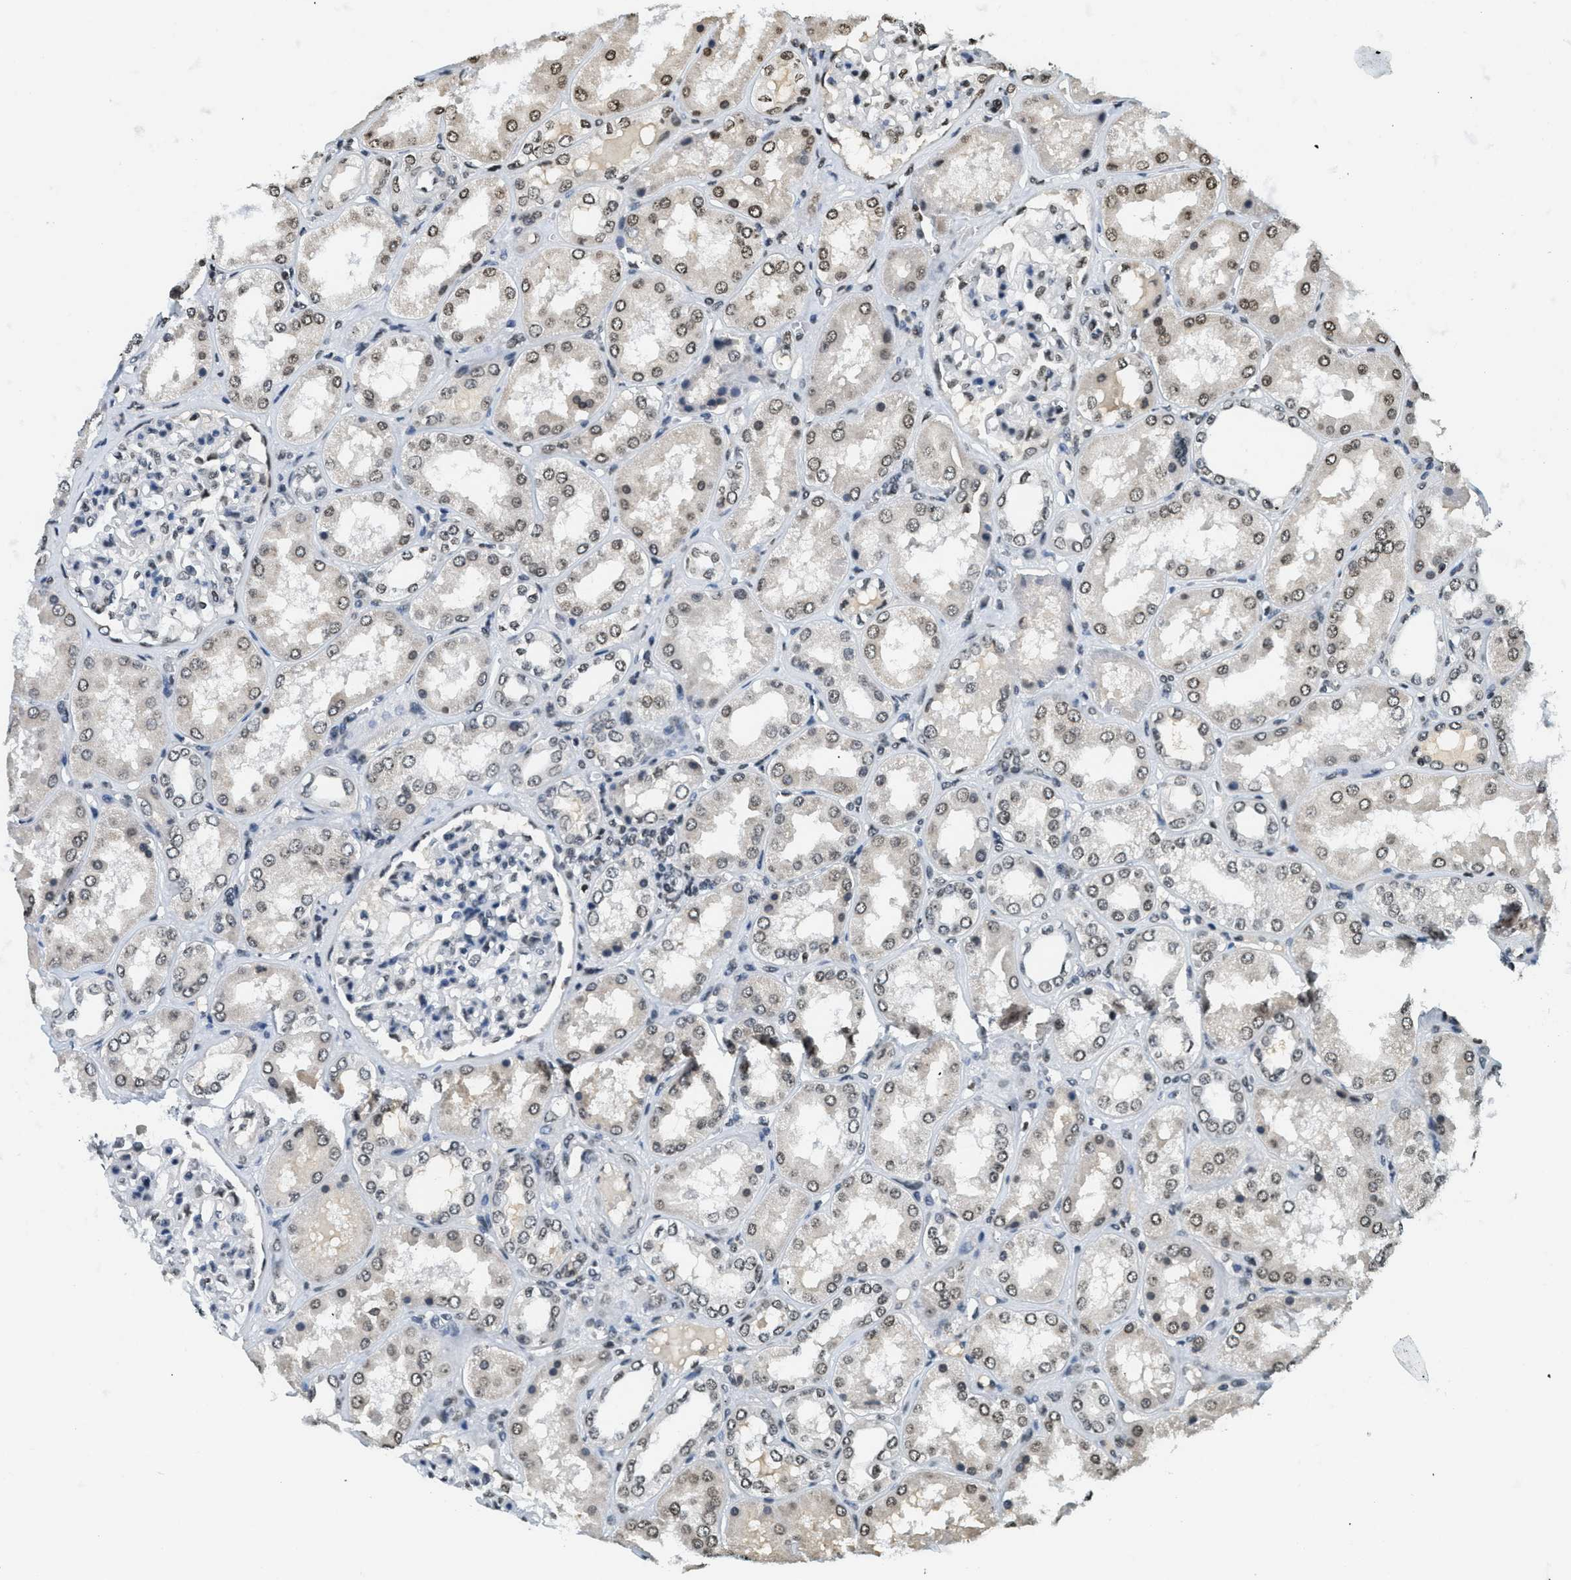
{"staining": {"intensity": "weak", "quantity": "25%-75%", "location": "nuclear"}, "tissue": "kidney", "cell_type": "Cells in glomeruli", "image_type": "normal", "snomed": [{"axis": "morphology", "description": "Normal tissue, NOS"}, {"axis": "topography", "description": "Kidney"}], "caption": "This is an image of immunohistochemistry staining of benign kidney, which shows weak staining in the nuclear of cells in glomeruli.", "gene": "LDB2", "patient": {"sex": "female", "age": 56}}